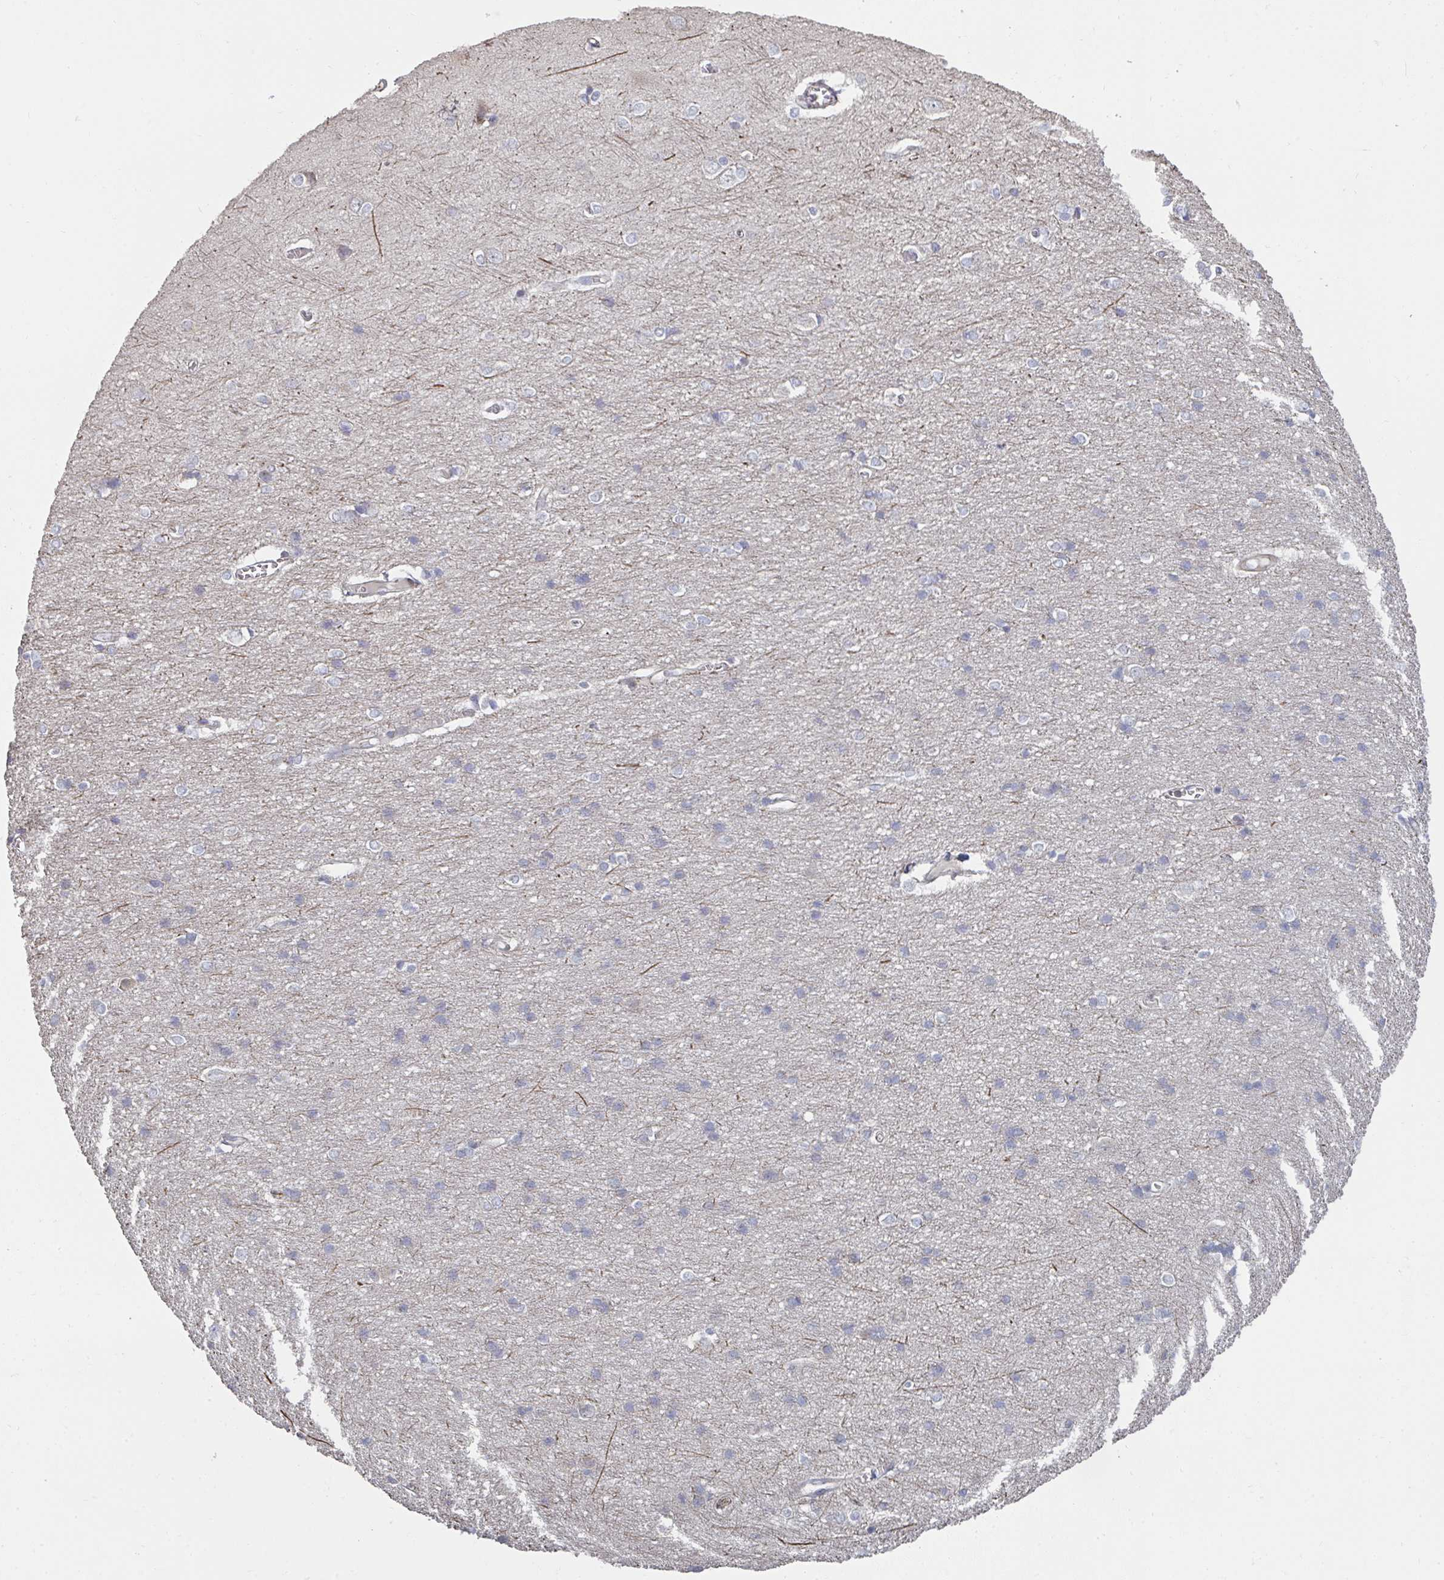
{"staining": {"intensity": "weak", "quantity": "<25%", "location": "cytoplasmic/membranous"}, "tissue": "cerebral cortex", "cell_type": "Endothelial cells", "image_type": "normal", "snomed": [{"axis": "morphology", "description": "Normal tissue, NOS"}, {"axis": "topography", "description": "Cerebral cortex"}], "caption": "IHC photomicrograph of unremarkable cerebral cortex stained for a protein (brown), which exhibits no positivity in endothelial cells.", "gene": "ZFYVE28", "patient": {"sex": "male", "age": 37}}